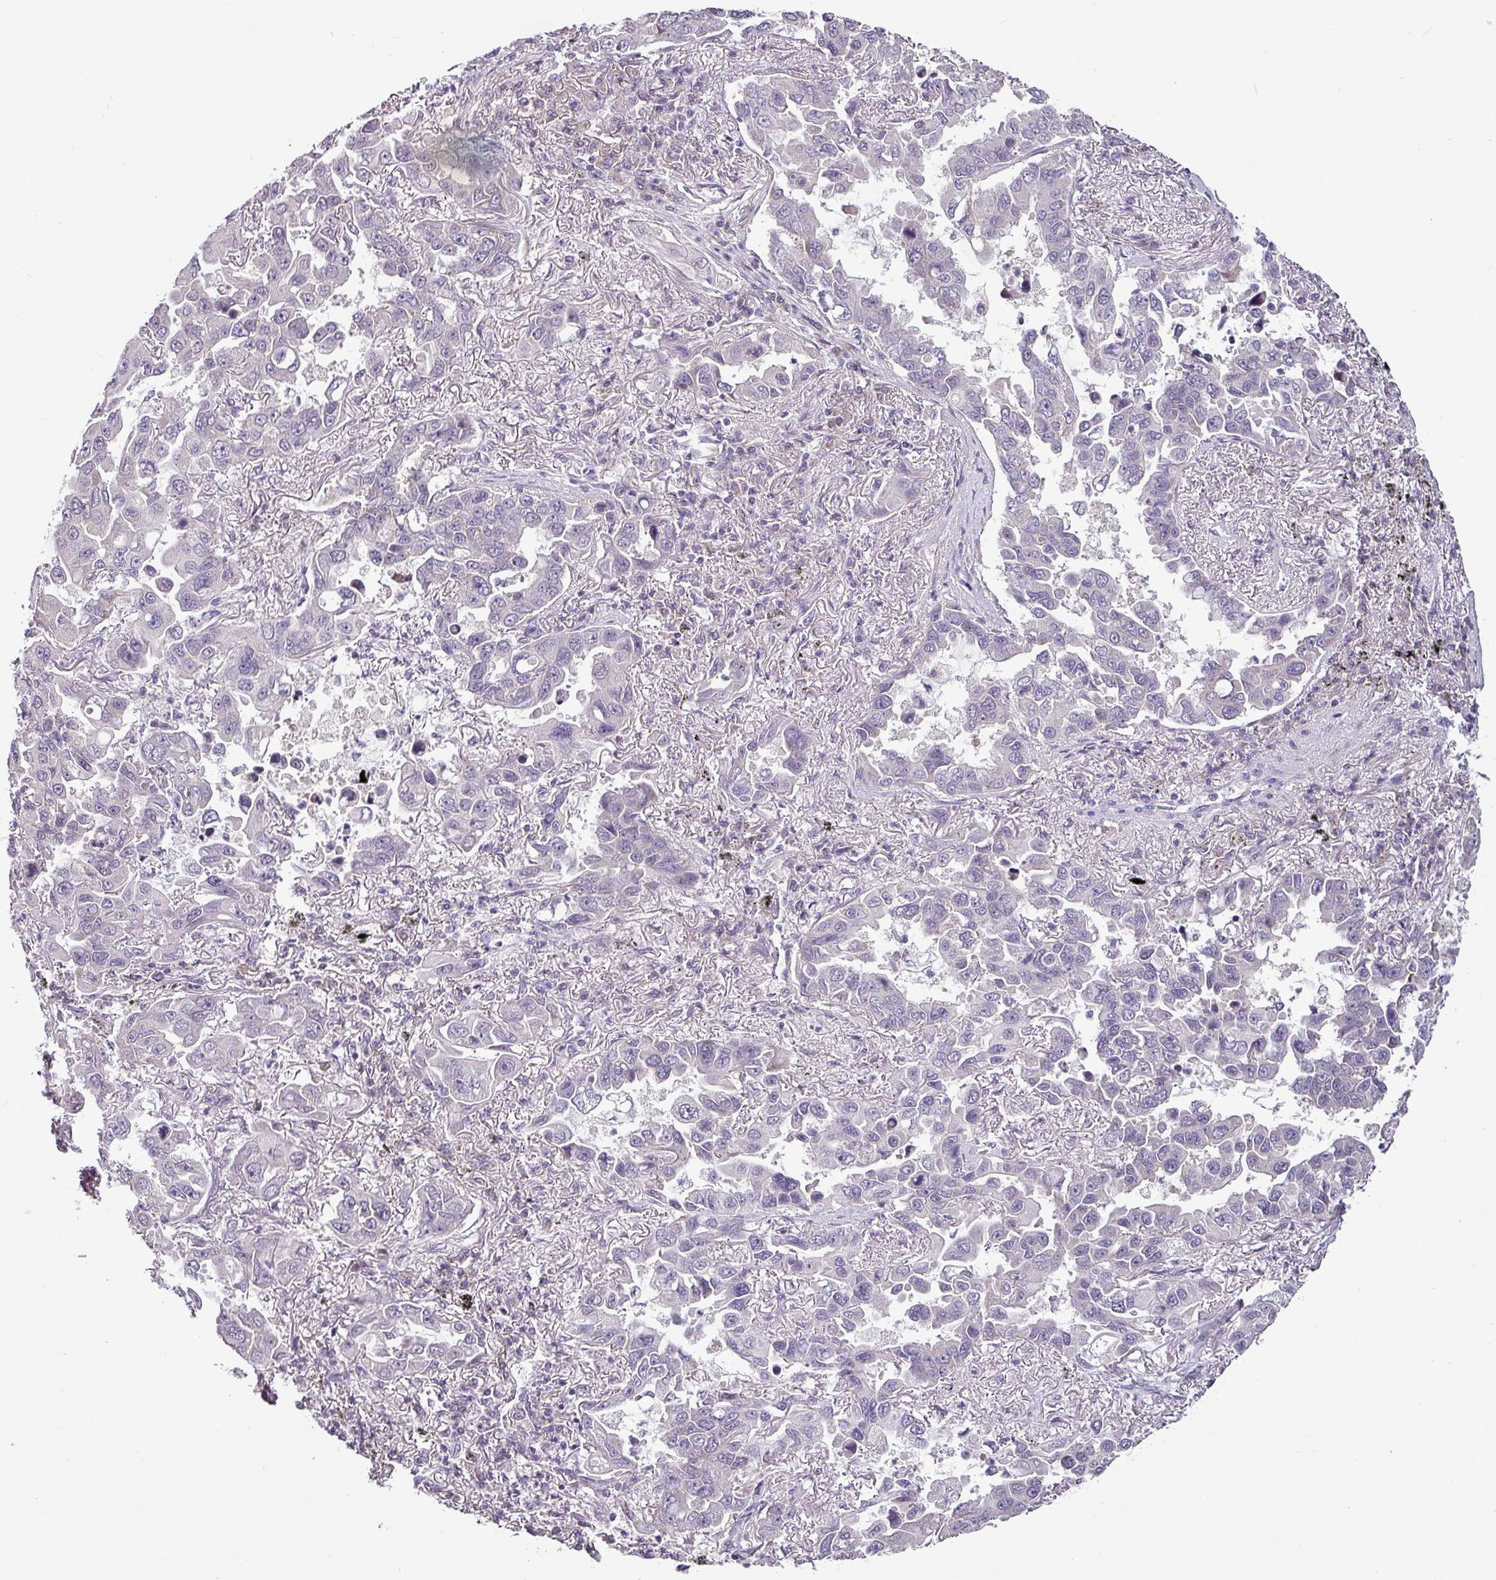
{"staining": {"intensity": "negative", "quantity": "none", "location": "none"}, "tissue": "lung cancer", "cell_type": "Tumor cells", "image_type": "cancer", "snomed": [{"axis": "morphology", "description": "Adenocarcinoma, NOS"}, {"axis": "topography", "description": "Lung"}], "caption": "Lung cancer (adenocarcinoma) stained for a protein using IHC shows no expression tumor cells.", "gene": "OR52D1", "patient": {"sex": "male", "age": 64}}